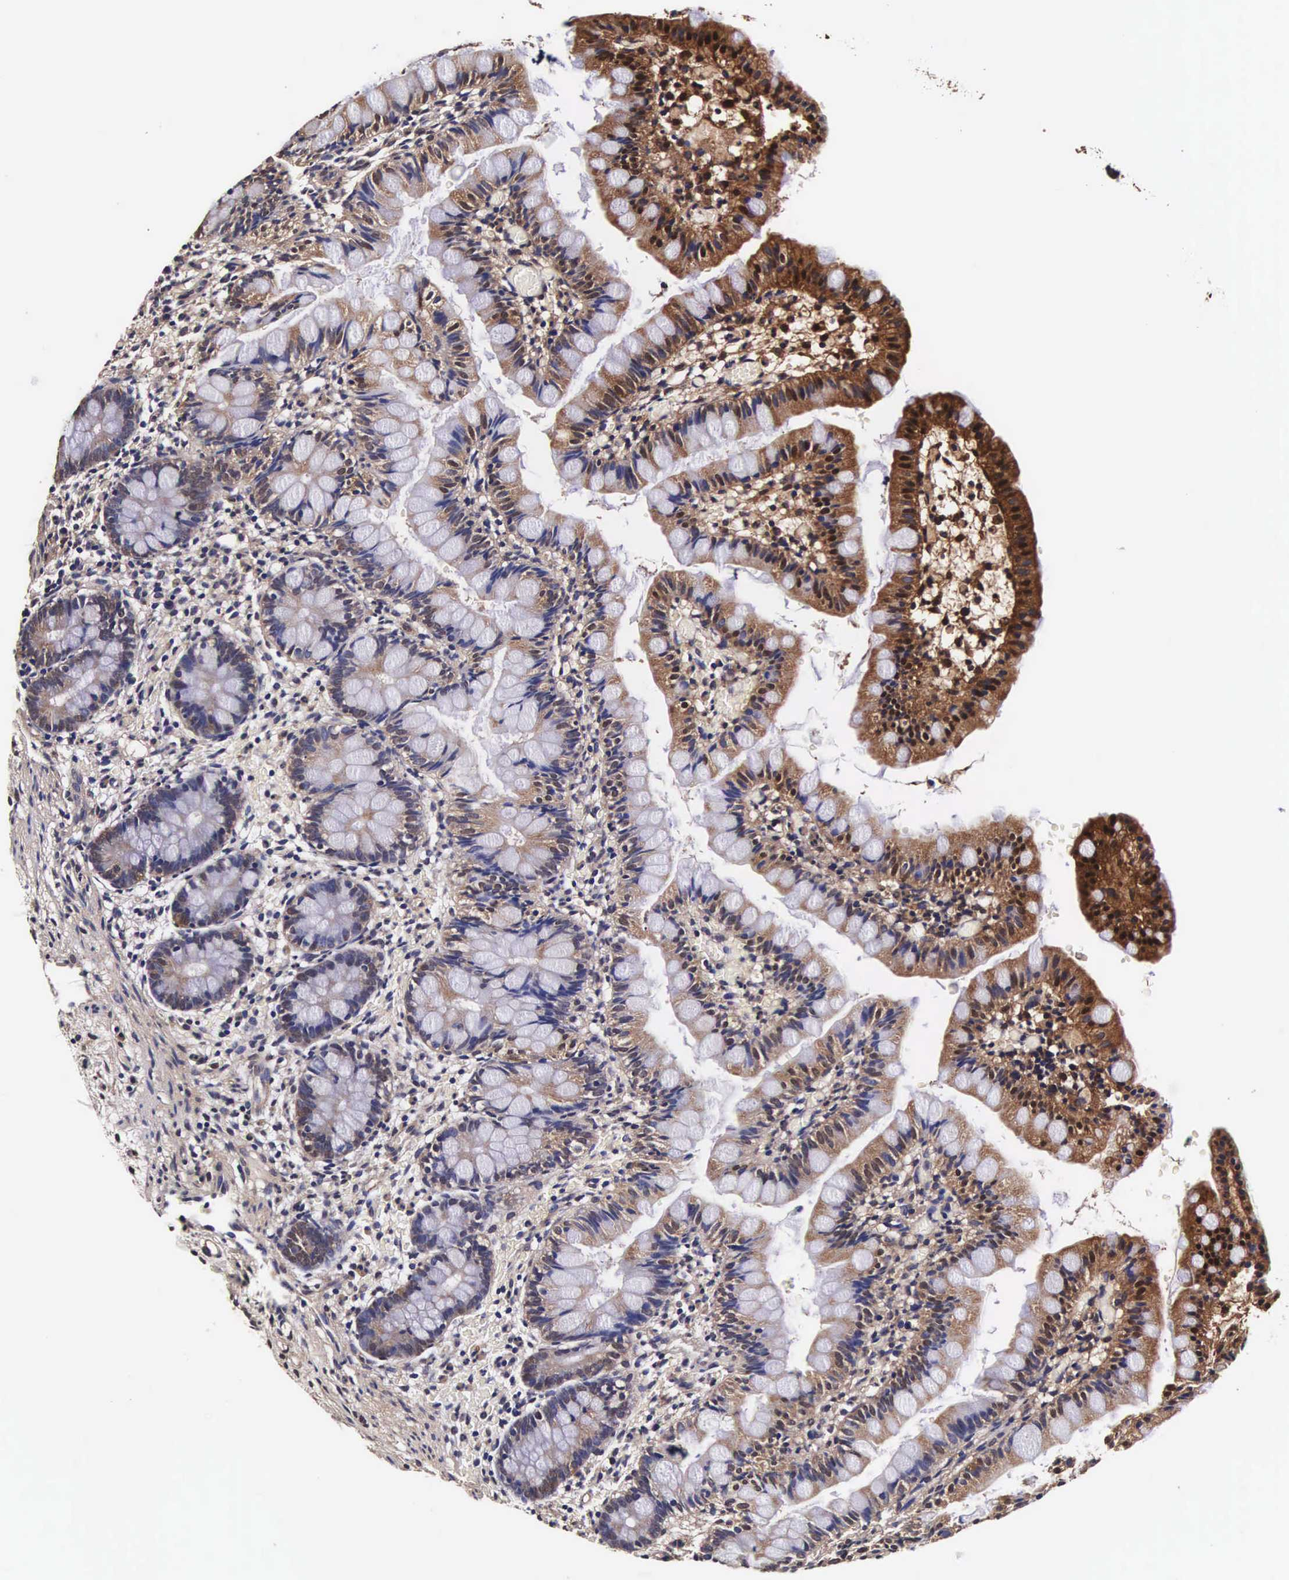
{"staining": {"intensity": "moderate", "quantity": "25%-75%", "location": "cytoplasmic/membranous,nuclear"}, "tissue": "small intestine", "cell_type": "Glandular cells", "image_type": "normal", "snomed": [{"axis": "morphology", "description": "Normal tissue, NOS"}, {"axis": "topography", "description": "Small intestine"}], "caption": "Immunohistochemistry (DAB (3,3'-diaminobenzidine)) staining of unremarkable small intestine shows moderate cytoplasmic/membranous,nuclear protein expression in approximately 25%-75% of glandular cells.", "gene": "TECPR2", "patient": {"sex": "male", "age": 1}}